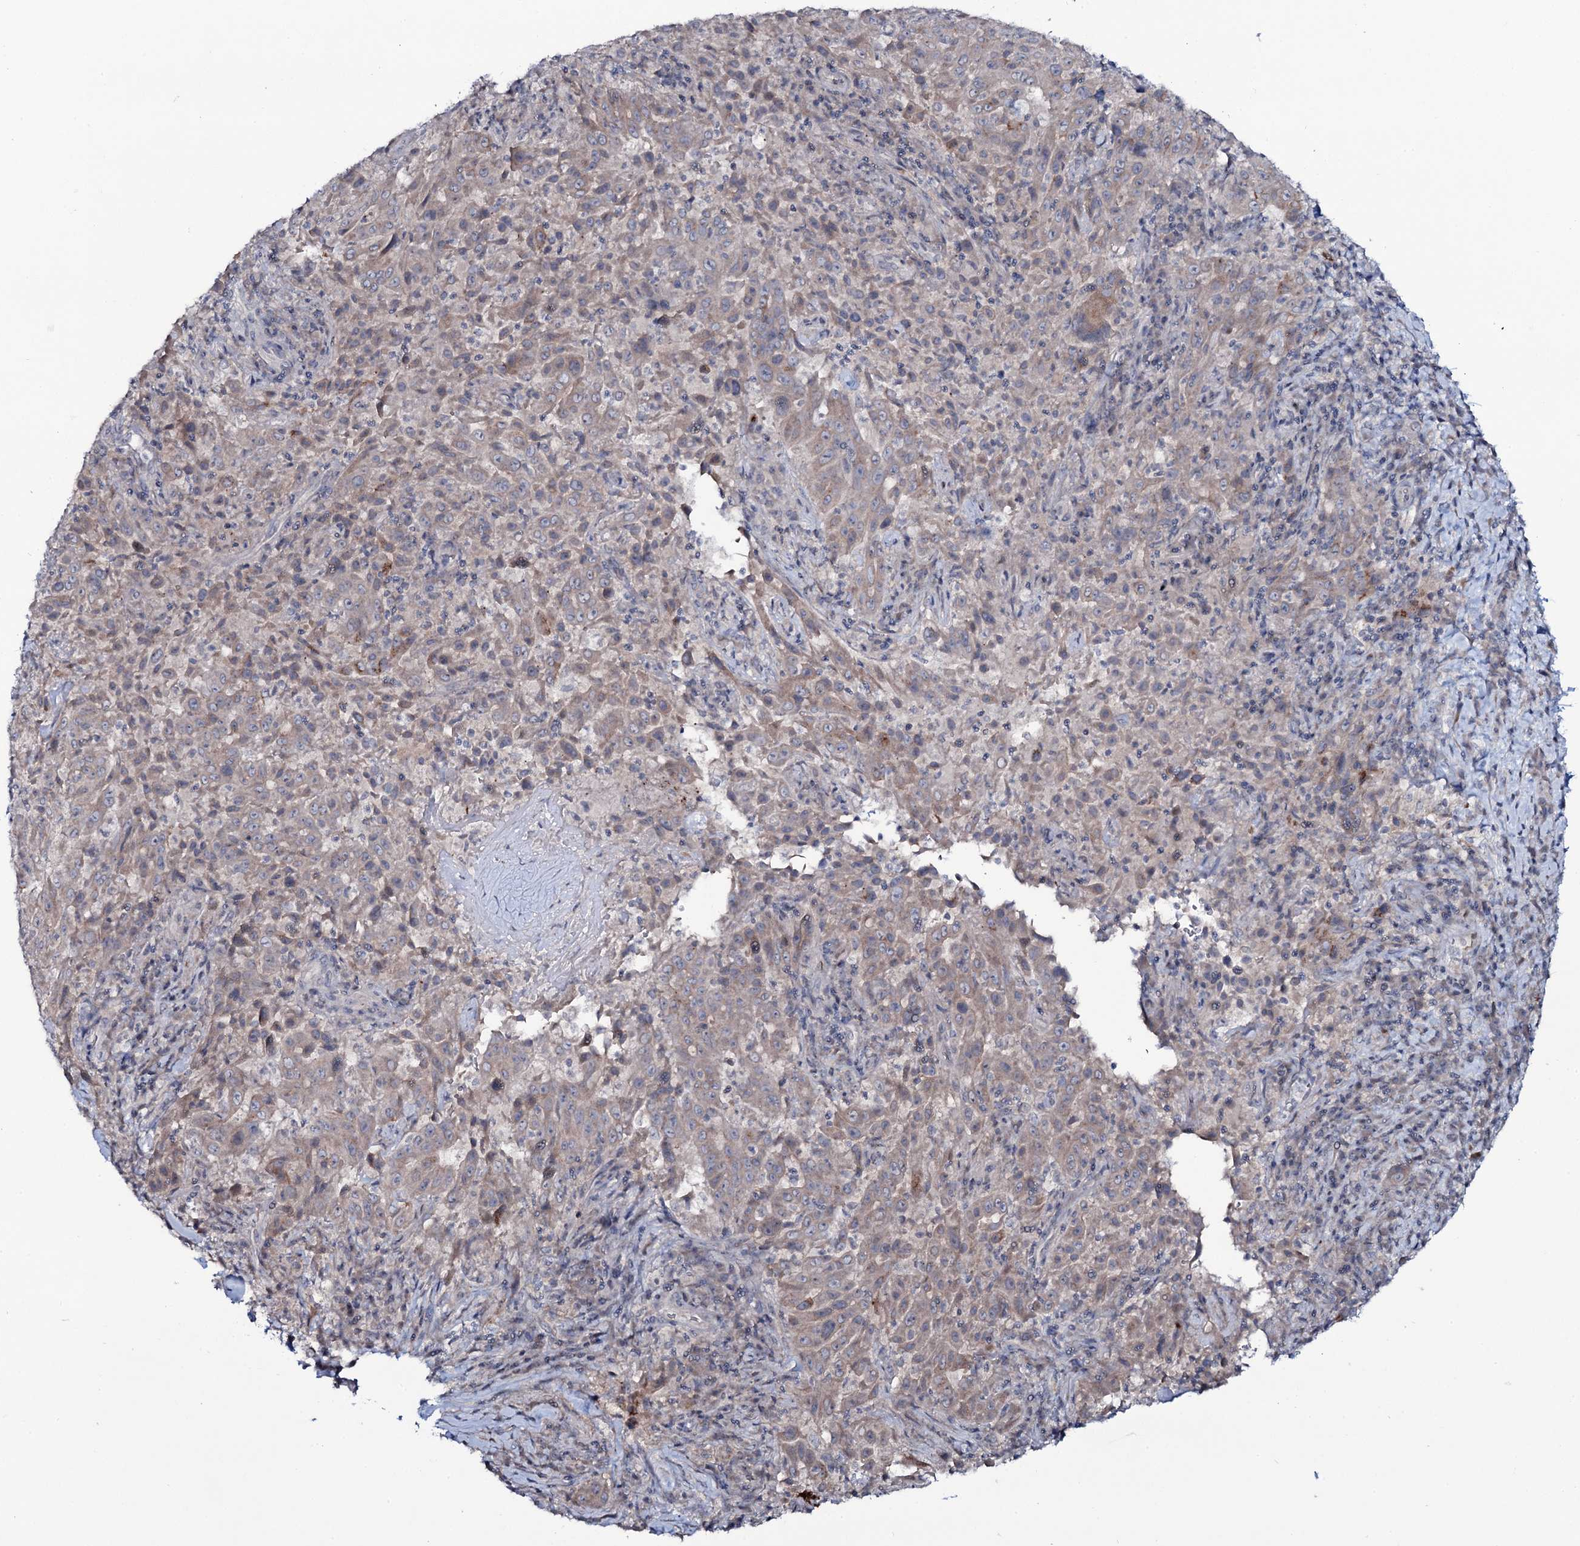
{"staining": {"intensity": "weak", "quantity": ">75%", "location": "cytoplasmic/membranous"}, "tissue": "pancreatic cancer", "cell_type": "Tumor cells", "image_type": "cancer", "snomed": [{"axis": "morphology", "description": "Adenocarcinoma, NOS"}, {"axis": "topography", "description": "Pancreas"}], "caption": "Brown immunohistochemical staining in pancreatic adenocarcinoma reveals weak cytoplasmic/membranous positivity in about >75% of tumor cells. (Stains: DAB in brown, nuclei in blue, Microscopy: brightfield microscopy at high magnification).", "gene": "SNAP23", "patient": {"sex": "male", "age": 63}}